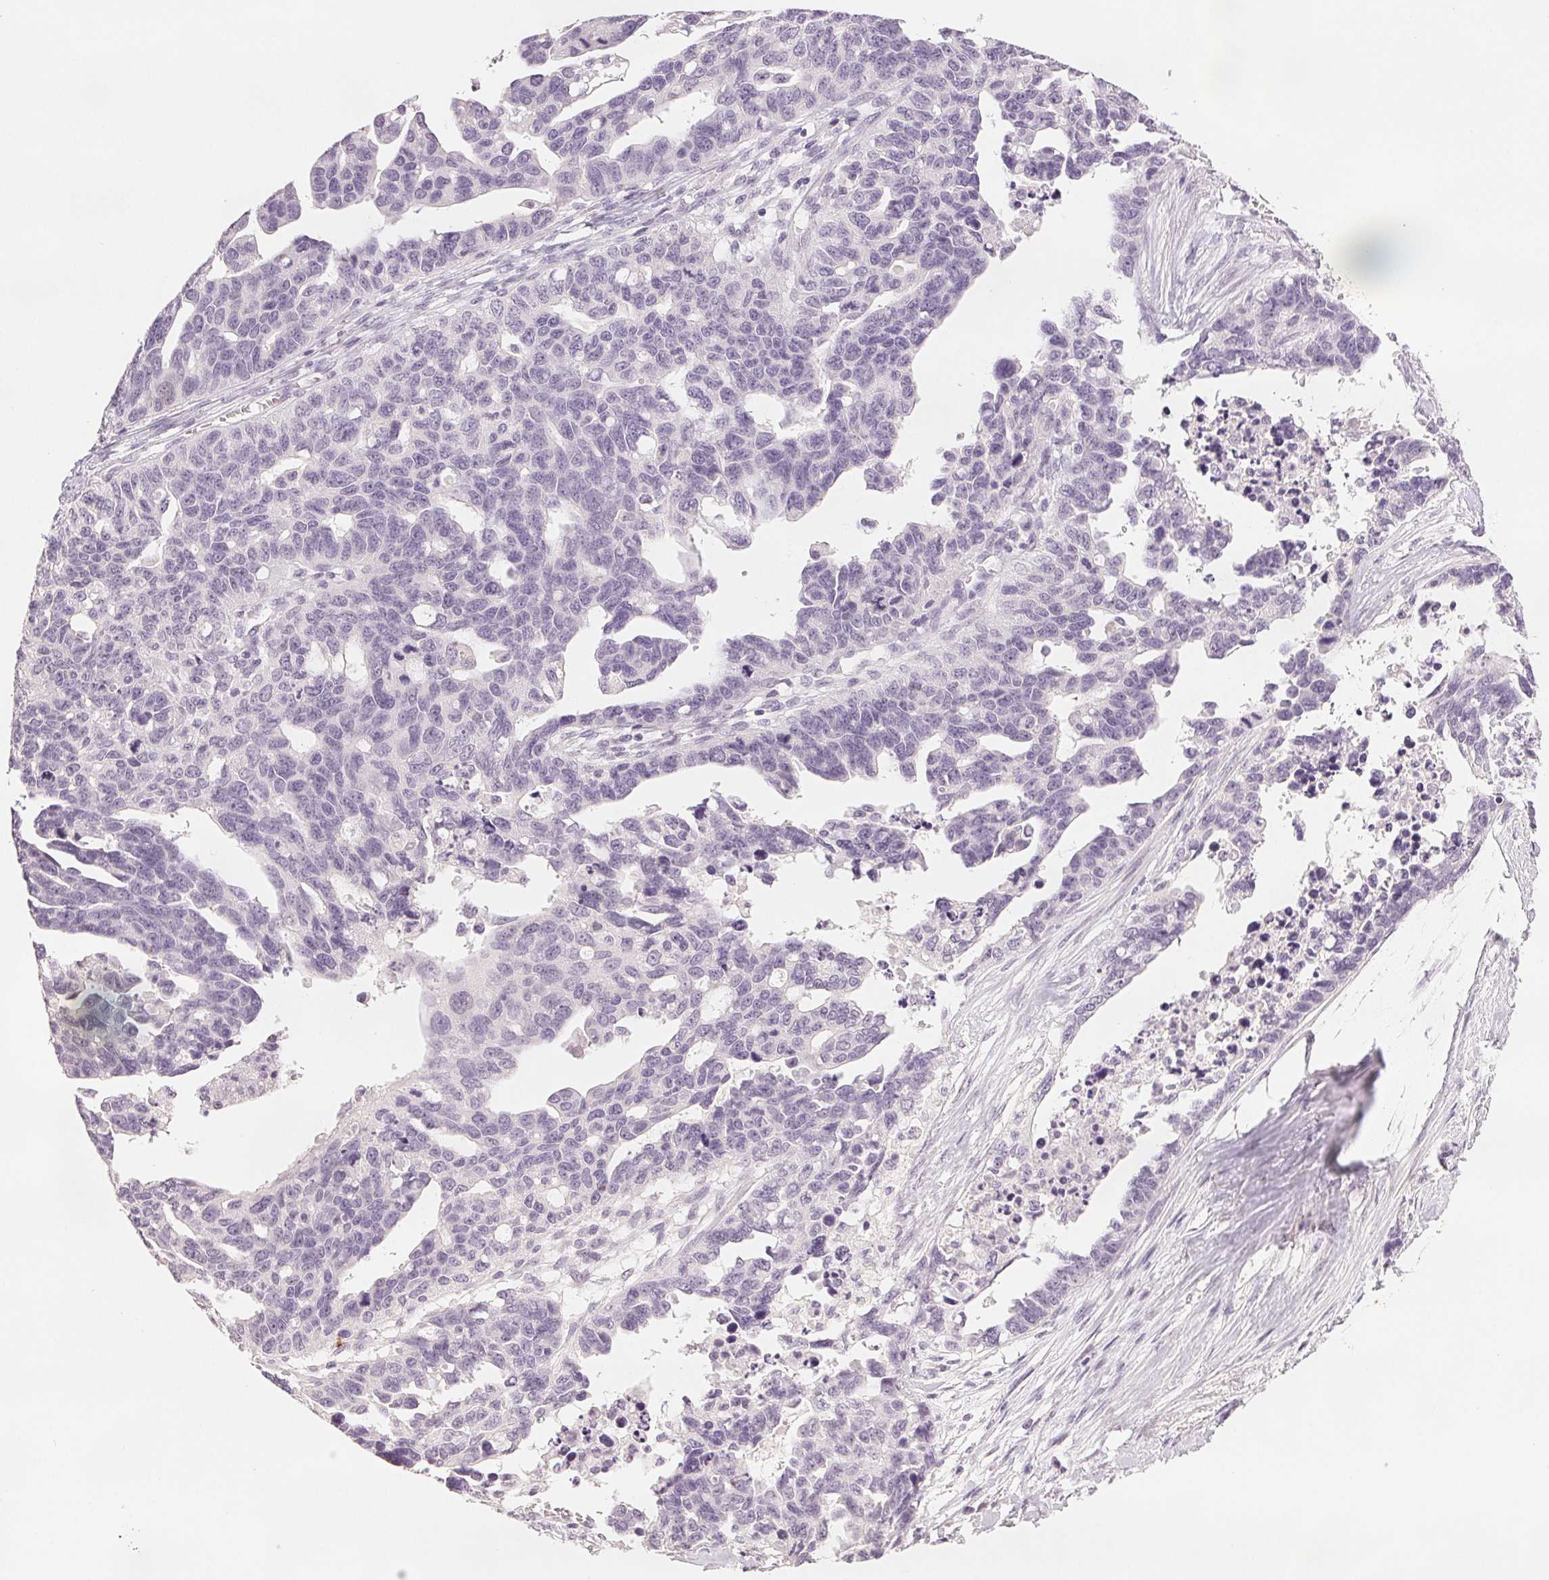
{"staining": {"intensity": "negative", "quantity": "none", "location": "none"}, "tissue": "ovarian cancer", "cell_type": "Tumor cells", "image_type": "cancer", "snomed": [{"axis": "morphology", "description": "Cystadenocarcinoma, serous, NOS"}, {"axis": "topography", "description": "Ovary"}], "caption": "High magnification brightfield microscopy of ovarian cancer stained with DAB (brown) and counterstained with hematoxylin (blue): tumor cells show no significant expression.", "gene": "SCGN", "patient": {"sex": "female", "age": 69}}